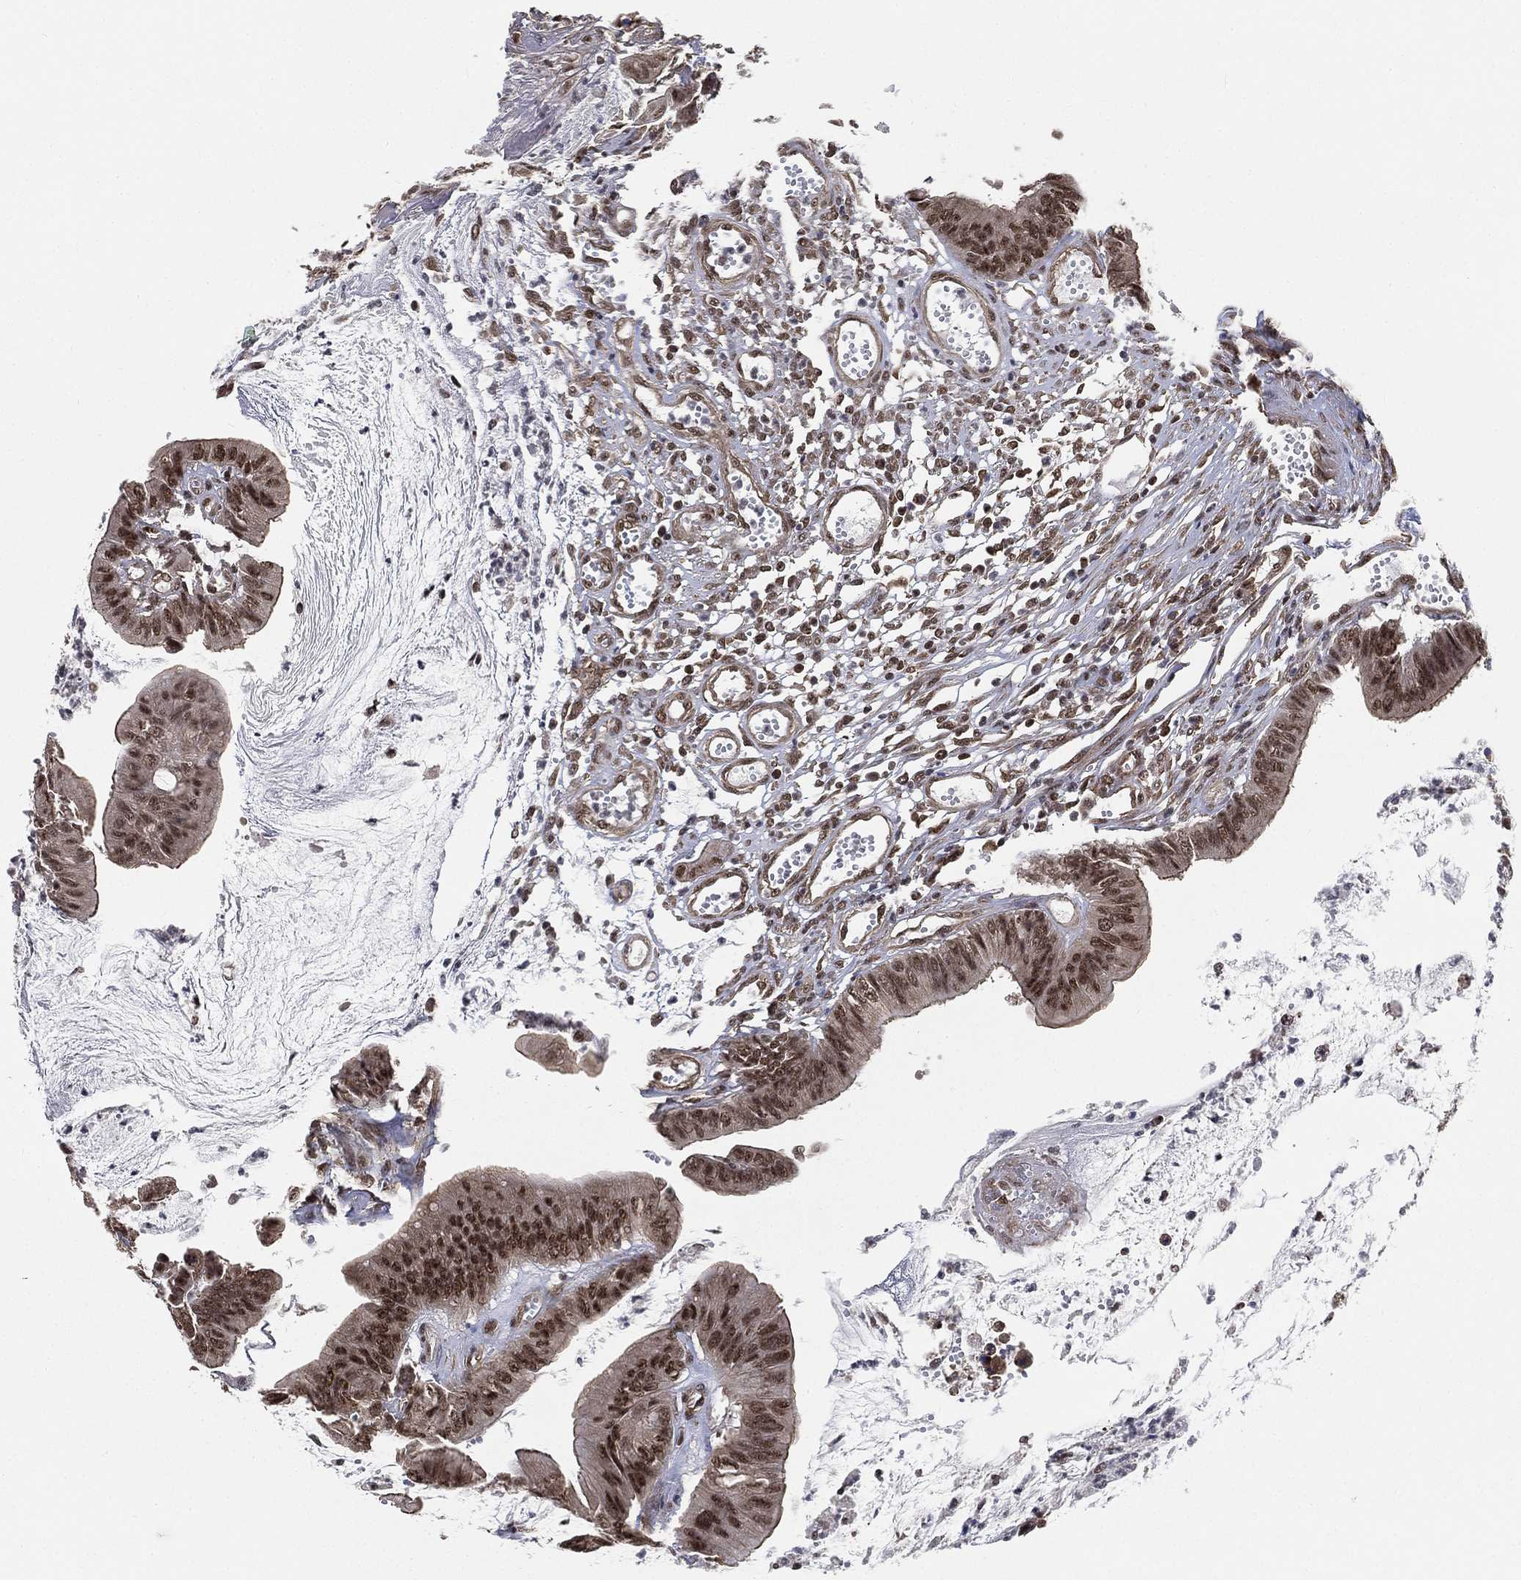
{"staining": {"intensity": "strong", "quantity": ">75%", "location": "nuclear"}, "tissue": "colorectal cancer", "cell_type": "Tumor cells", "image_type": "cancer", "snomed": [{"axis": "morphology", "description": "Adenocarcinoma, NOS"}, {"axis": "topography", "description": "Colon"}], "caption": "The histopathology image exhibits a brown stain indicating the presence of a protein in the nuclear of tumor cells in colorectal adenocarcinoma.", "gene": "RSRC2", "patient": {"sex": "female", "age": 69}}